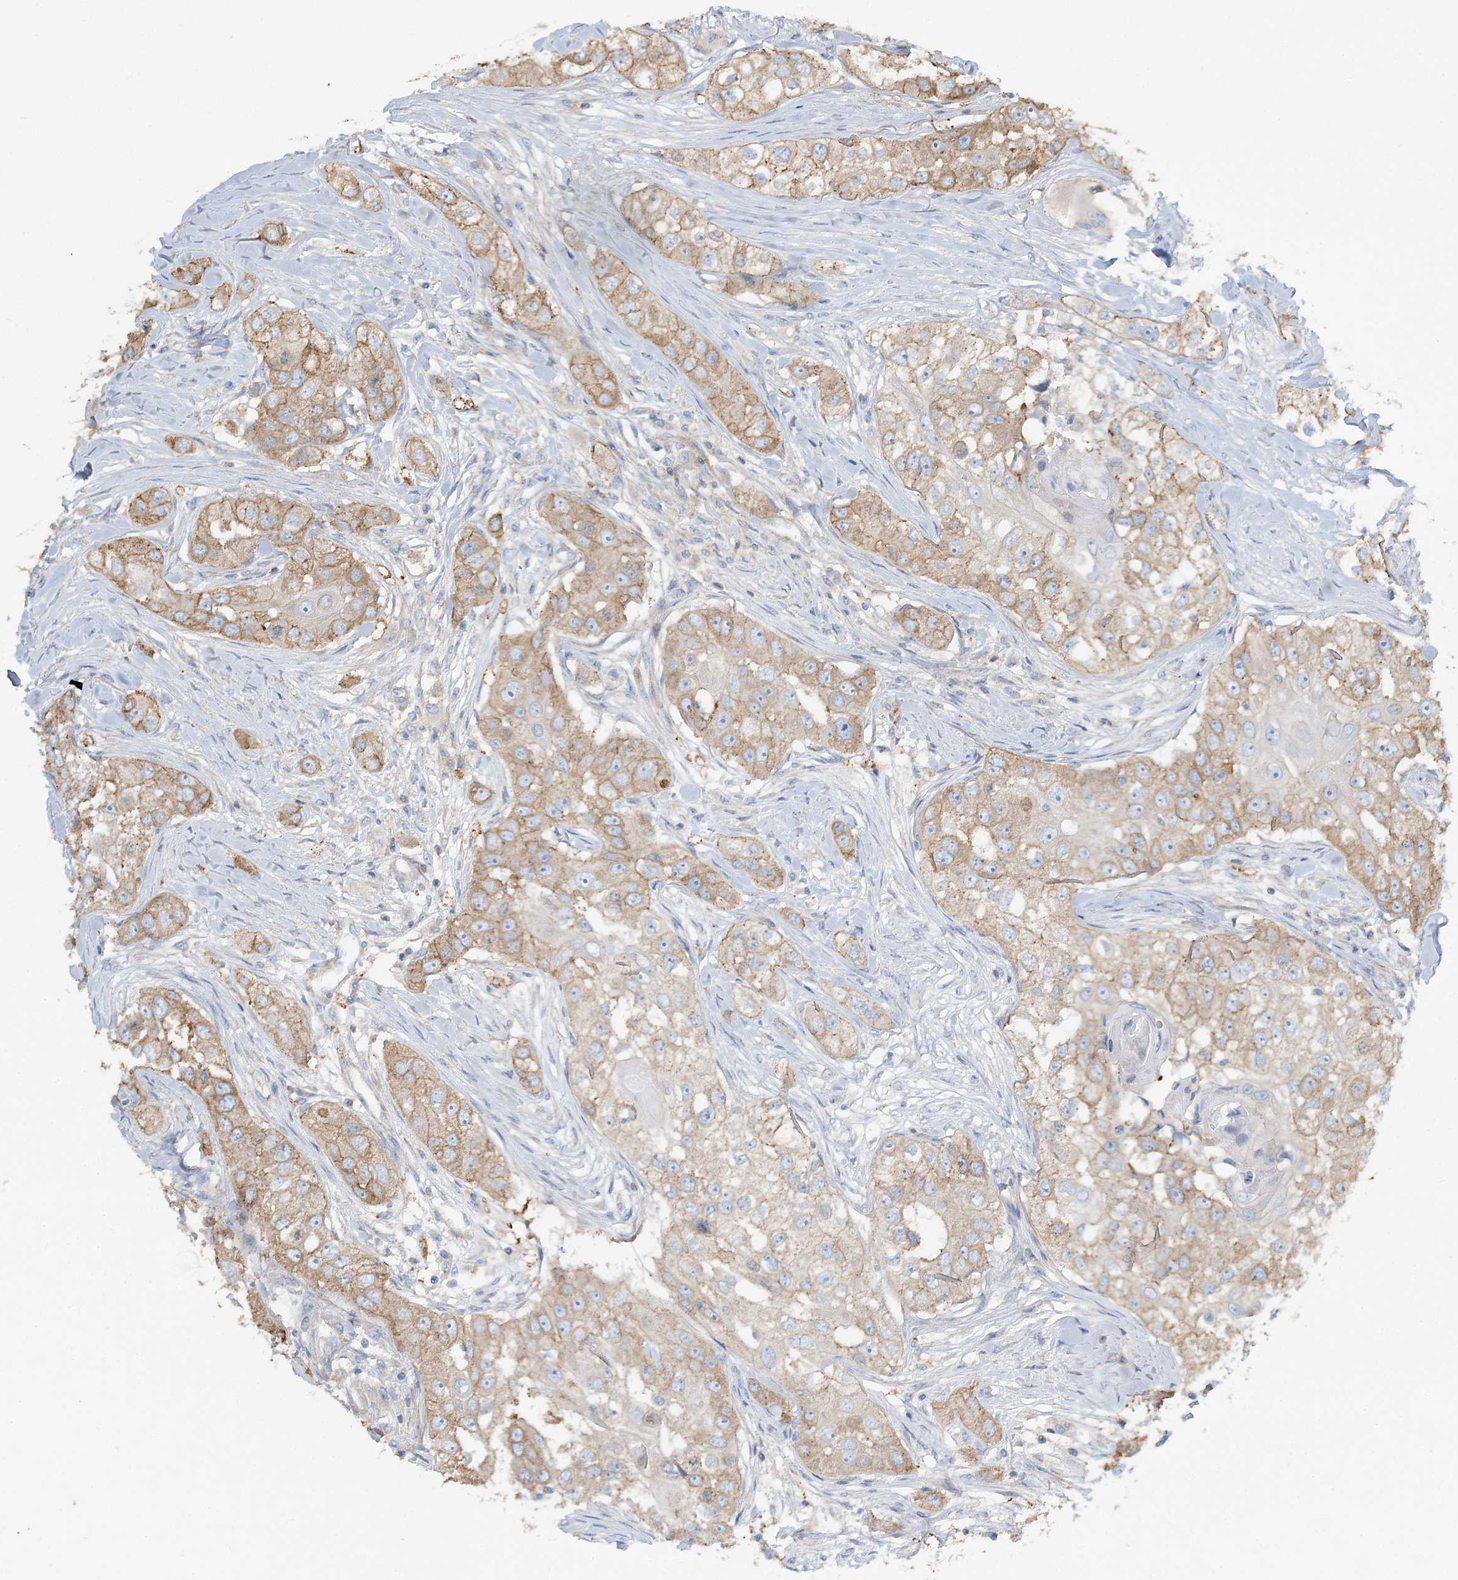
{"staining": {"intensity": "weak", "quantity": ">75%", "location": "cytoplasmic/membranous"}, "tissue": "head and neck cancer", "cell_type": "Tumor cells", "image_type": "cancer", "snomed": [{"axis": "morphology", "description": "Normal tissue, NOS"}, {"axis": "morphology", "description": "Squamous cell carcinoma, NOS"}, {"axis": "topography", "description": "Skeletal muscle"}, {"axis": "topography", "description": "Head-Neck"}], "caption": "Head and neck cancer stained with a brown dye demonstrates weak cytoplasmic/membranous positive staining in about >75% of tumor cells.", "gene": "CUEDC2", "patient": {"sex": "male", "age": 51}}